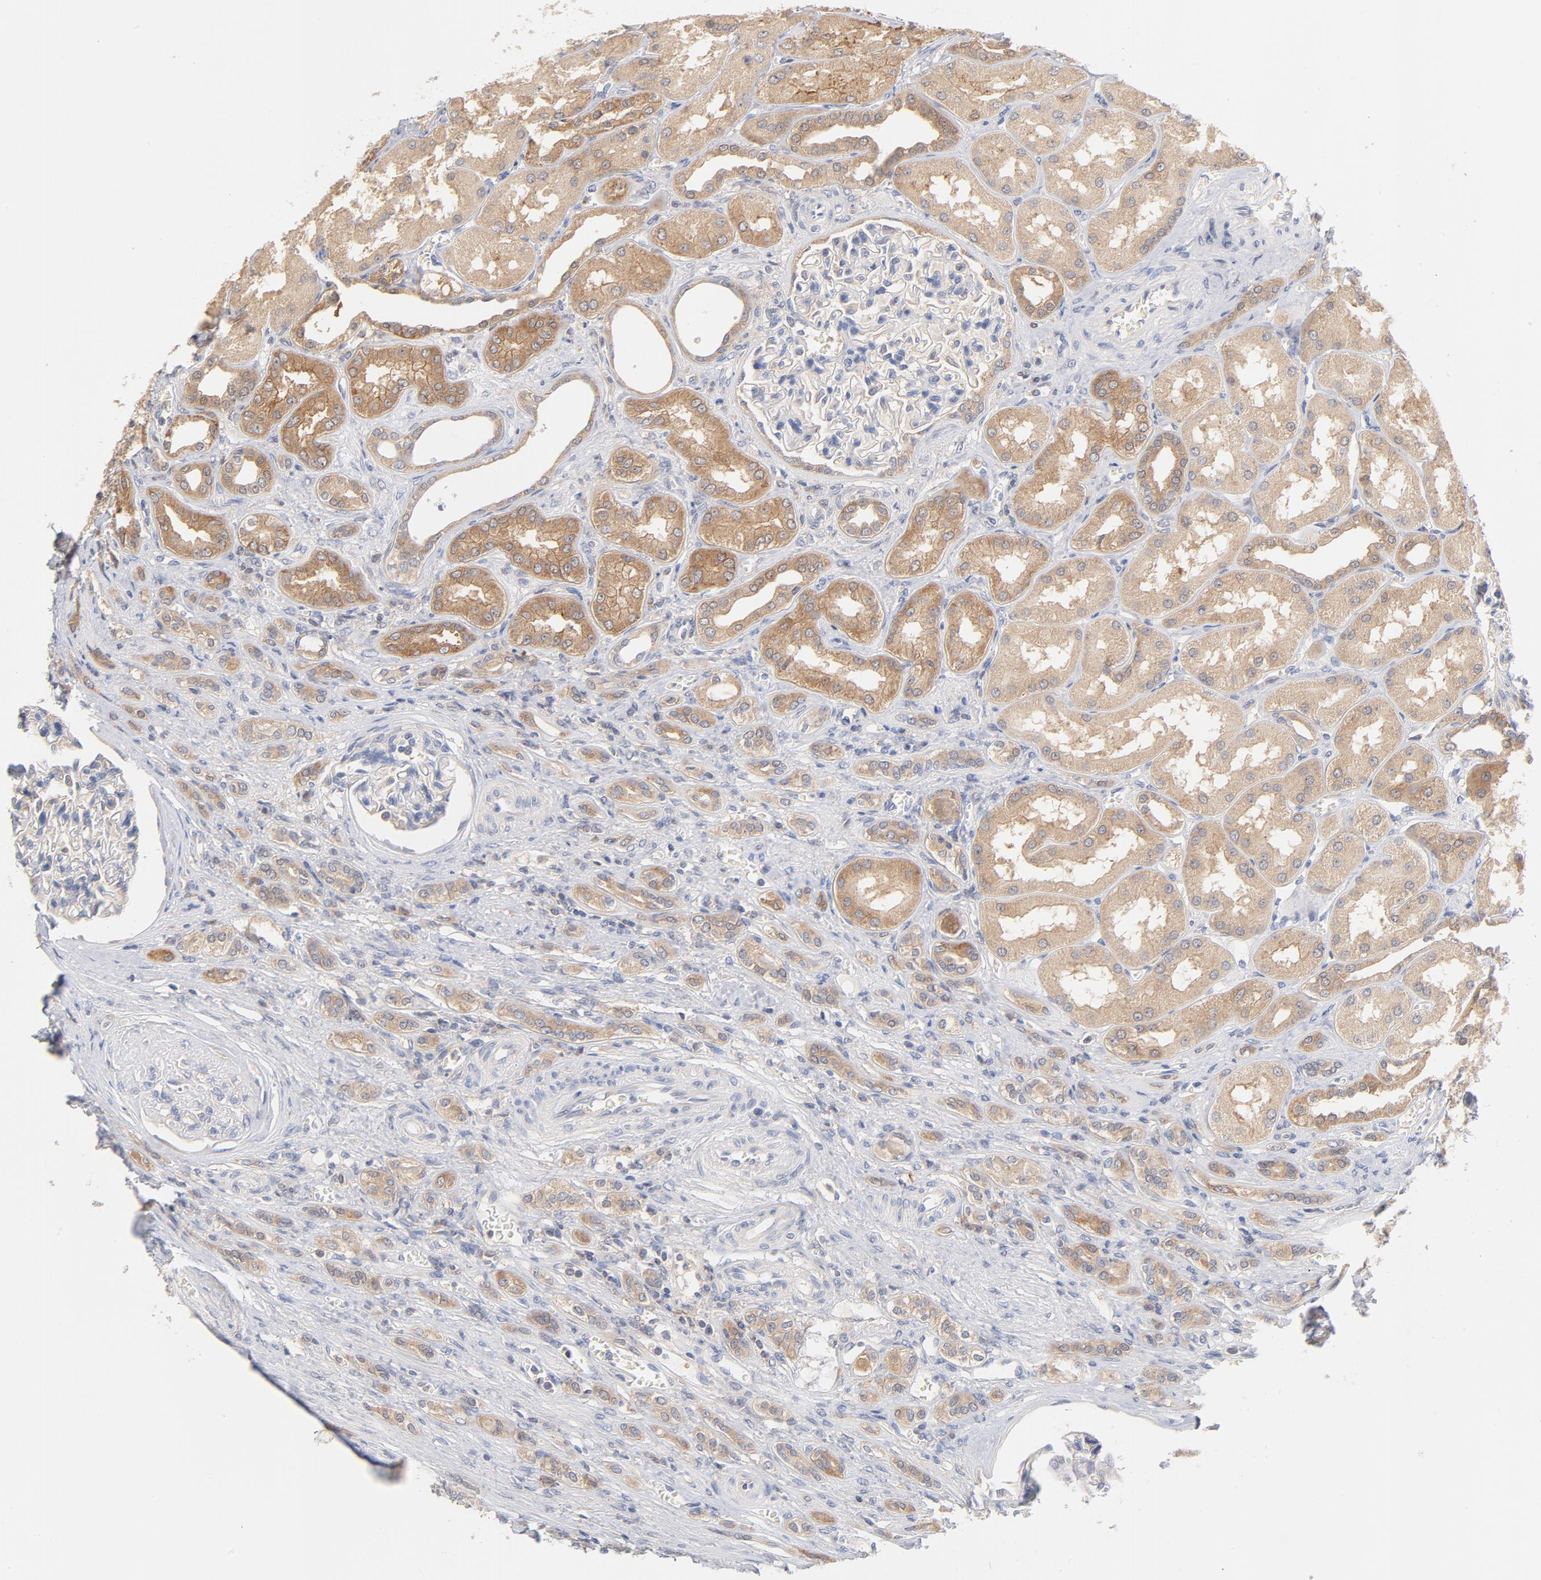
{"staining": {"intensity": "weak", "quantity": "25%-75%", "location": "cytoplasmic/membranous"}, "tissue": "renal cancer", "cell_type": "Tumor cells", "image_type": "cancer", "snomed": [{"axis": "morphology", "description": "Adenocarcinoma, NOS"}, {"axis": "topography", "description": "Kidney"}], "caption": "Immunohistochemistry (IHC) staining of adenocarcinoma (renal), which shows low levels of weak cytoplasmic/membranous positivity in approximately 25%-75% of tumor cells indicating weak cytoplasmic/membranous protein positivity. The staining was performed using DAB (3,3'-diaminobenzidine) (brown) for protein detection and nuclei were counterstained in hematoxylin (blue).", "gene": "SETD3", "patient": {"sex": "male", "age": 46}}